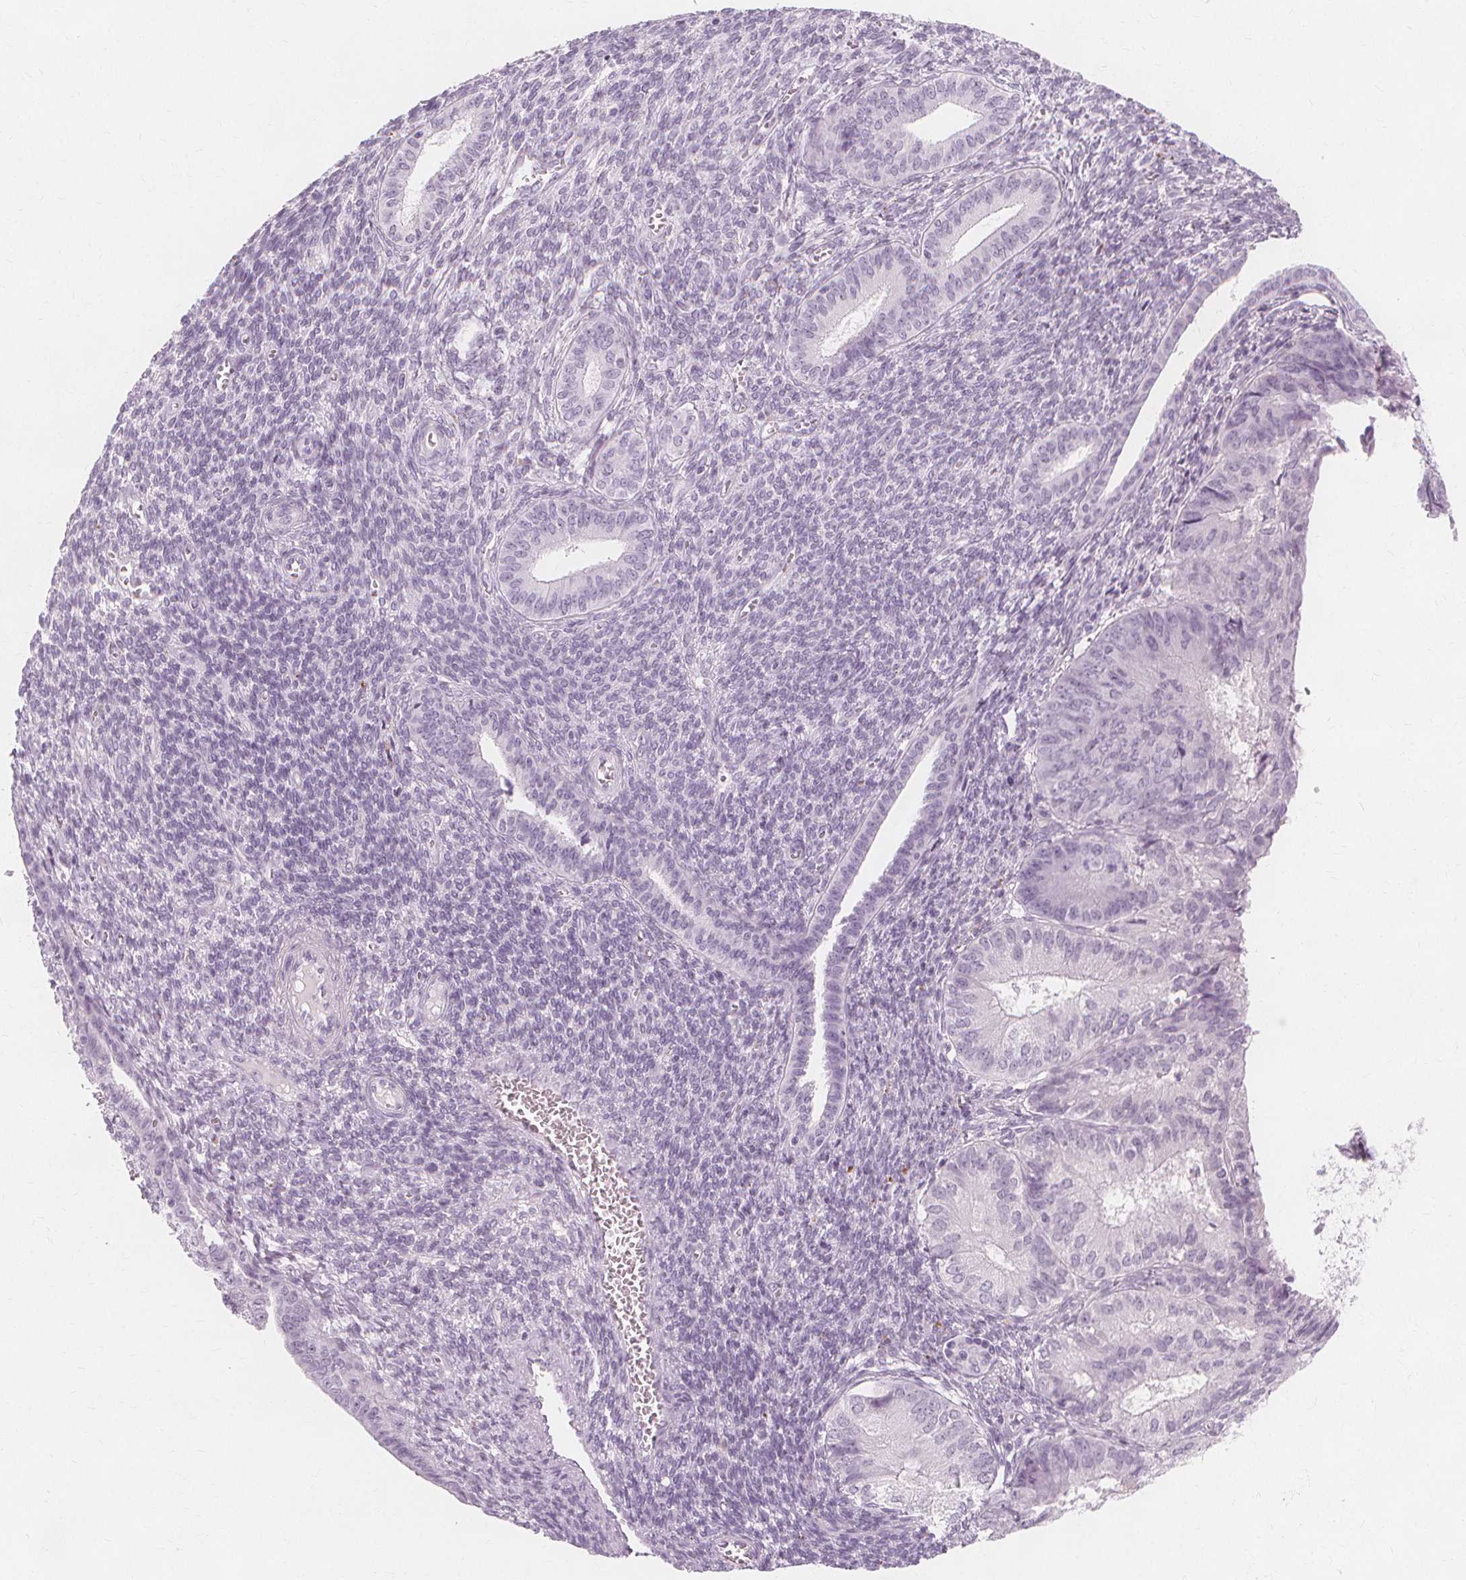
{"staining": {"intensity": "negative", "quantity": "none", "location": "none"}, "tissue": "endometrial cancer", "cell_type": "Tumor cells", "image_type": "cancer", "snomed": [{"axis": "morphology", "description": "Adenocarcinoma, NOS"}, {"axis": "topography", "description": "Endometrium"}], "caption": "Tumor cells are negative for brown protein staining in endometrial cancer (adenocarcinoma).", "gene": "TFF1", "patient": {"sex": "female", "age": 86}}